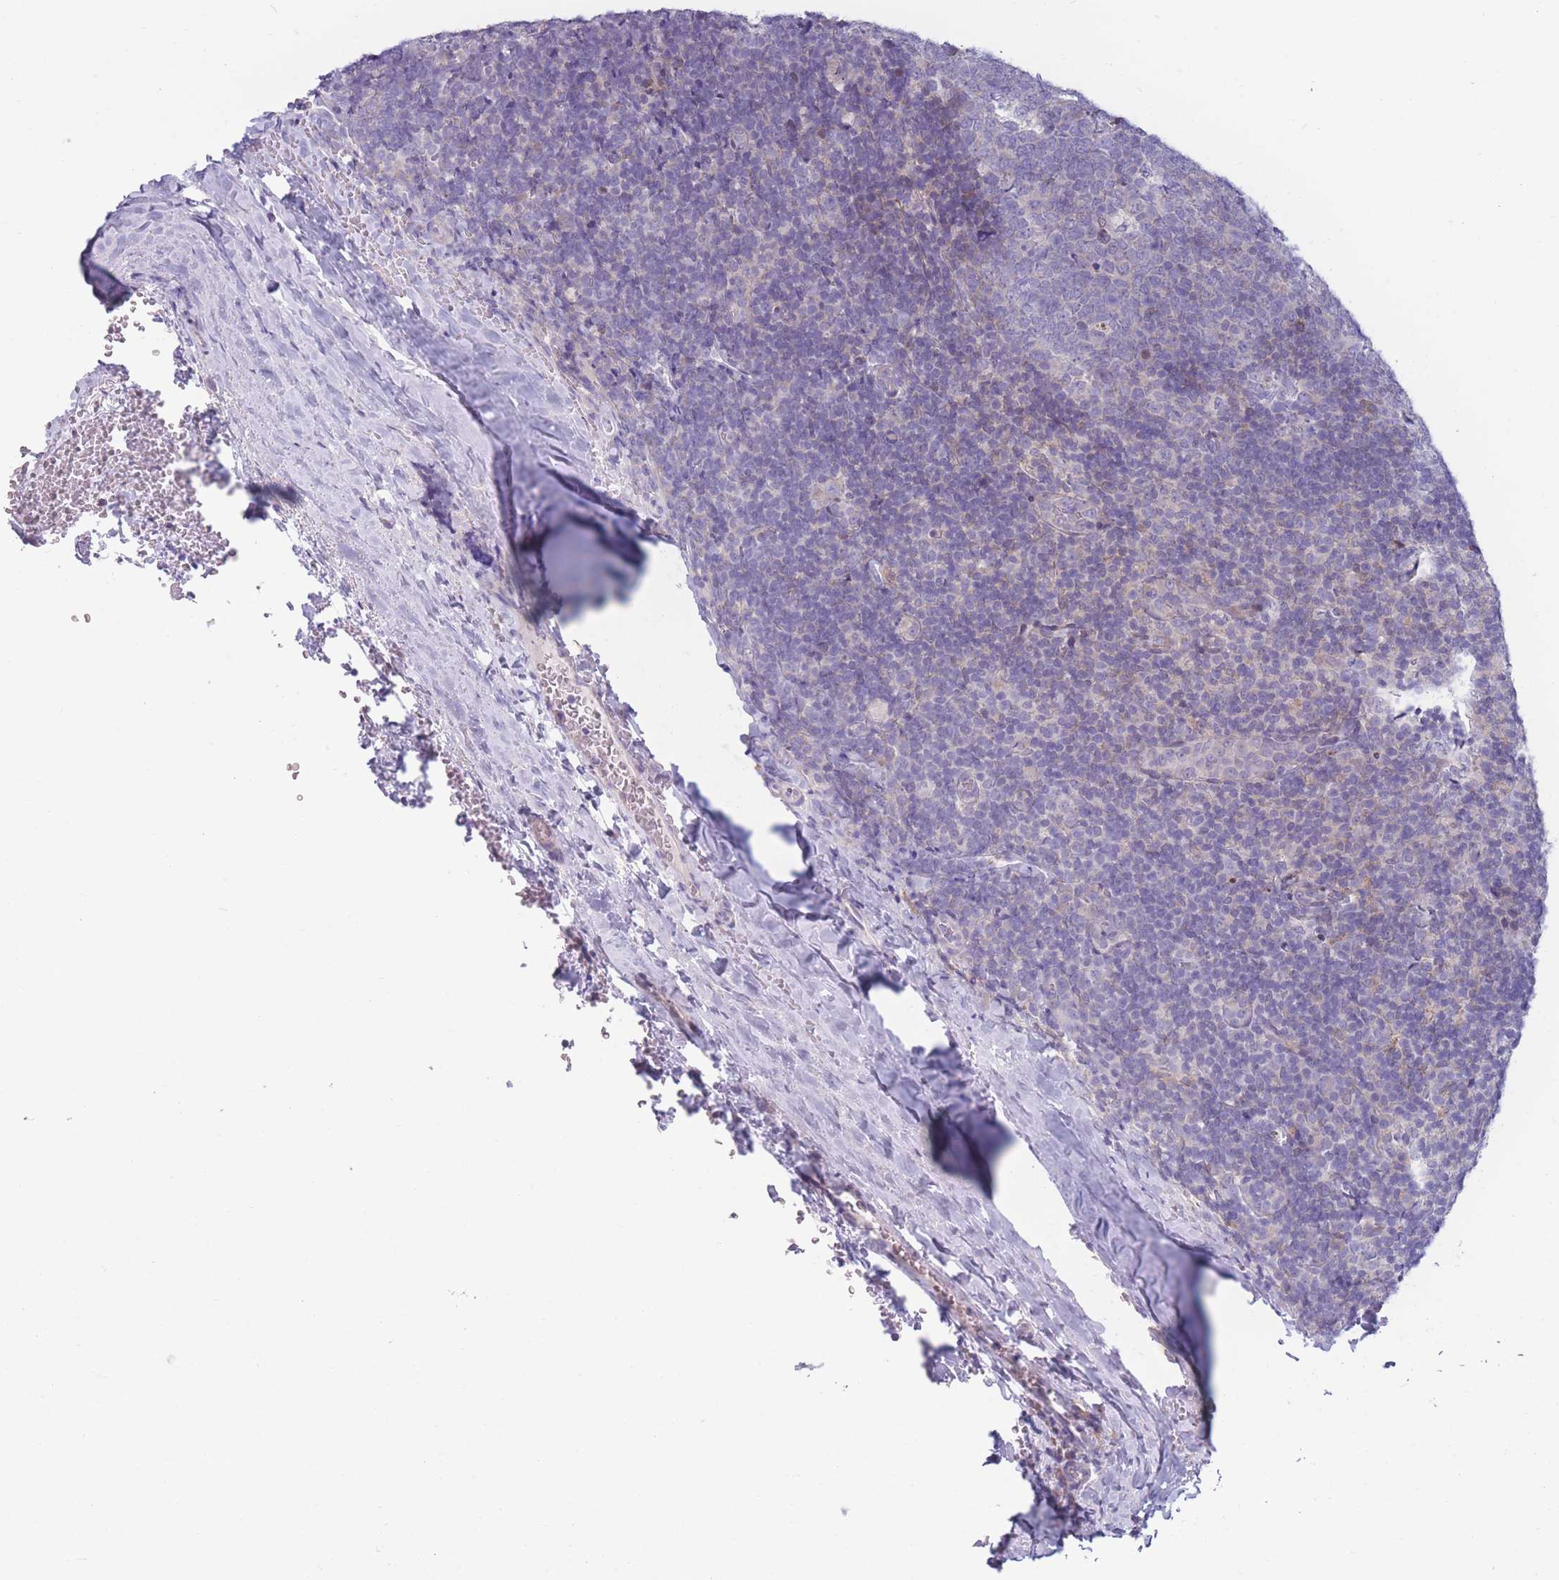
{"staining": {"intensity": "weak", "quantity": "<25%", "location": "cytoplasmic/membranous"}, "tissue": "tonsil", "cell_type": "Germinal center cells", "image_type": "normal", "snomed": [{"axis": "morphology", "description": "Normal tissue, NOS"}, {"axis": "topography", "description": "Tonsil"}], "caption": "Tonsil stained for a protein using immunohistochemistry (IHC) reveals no staining germinal center cells.", "gene": "PDE4A", "patient": {"sex": "male", "age": 17}}